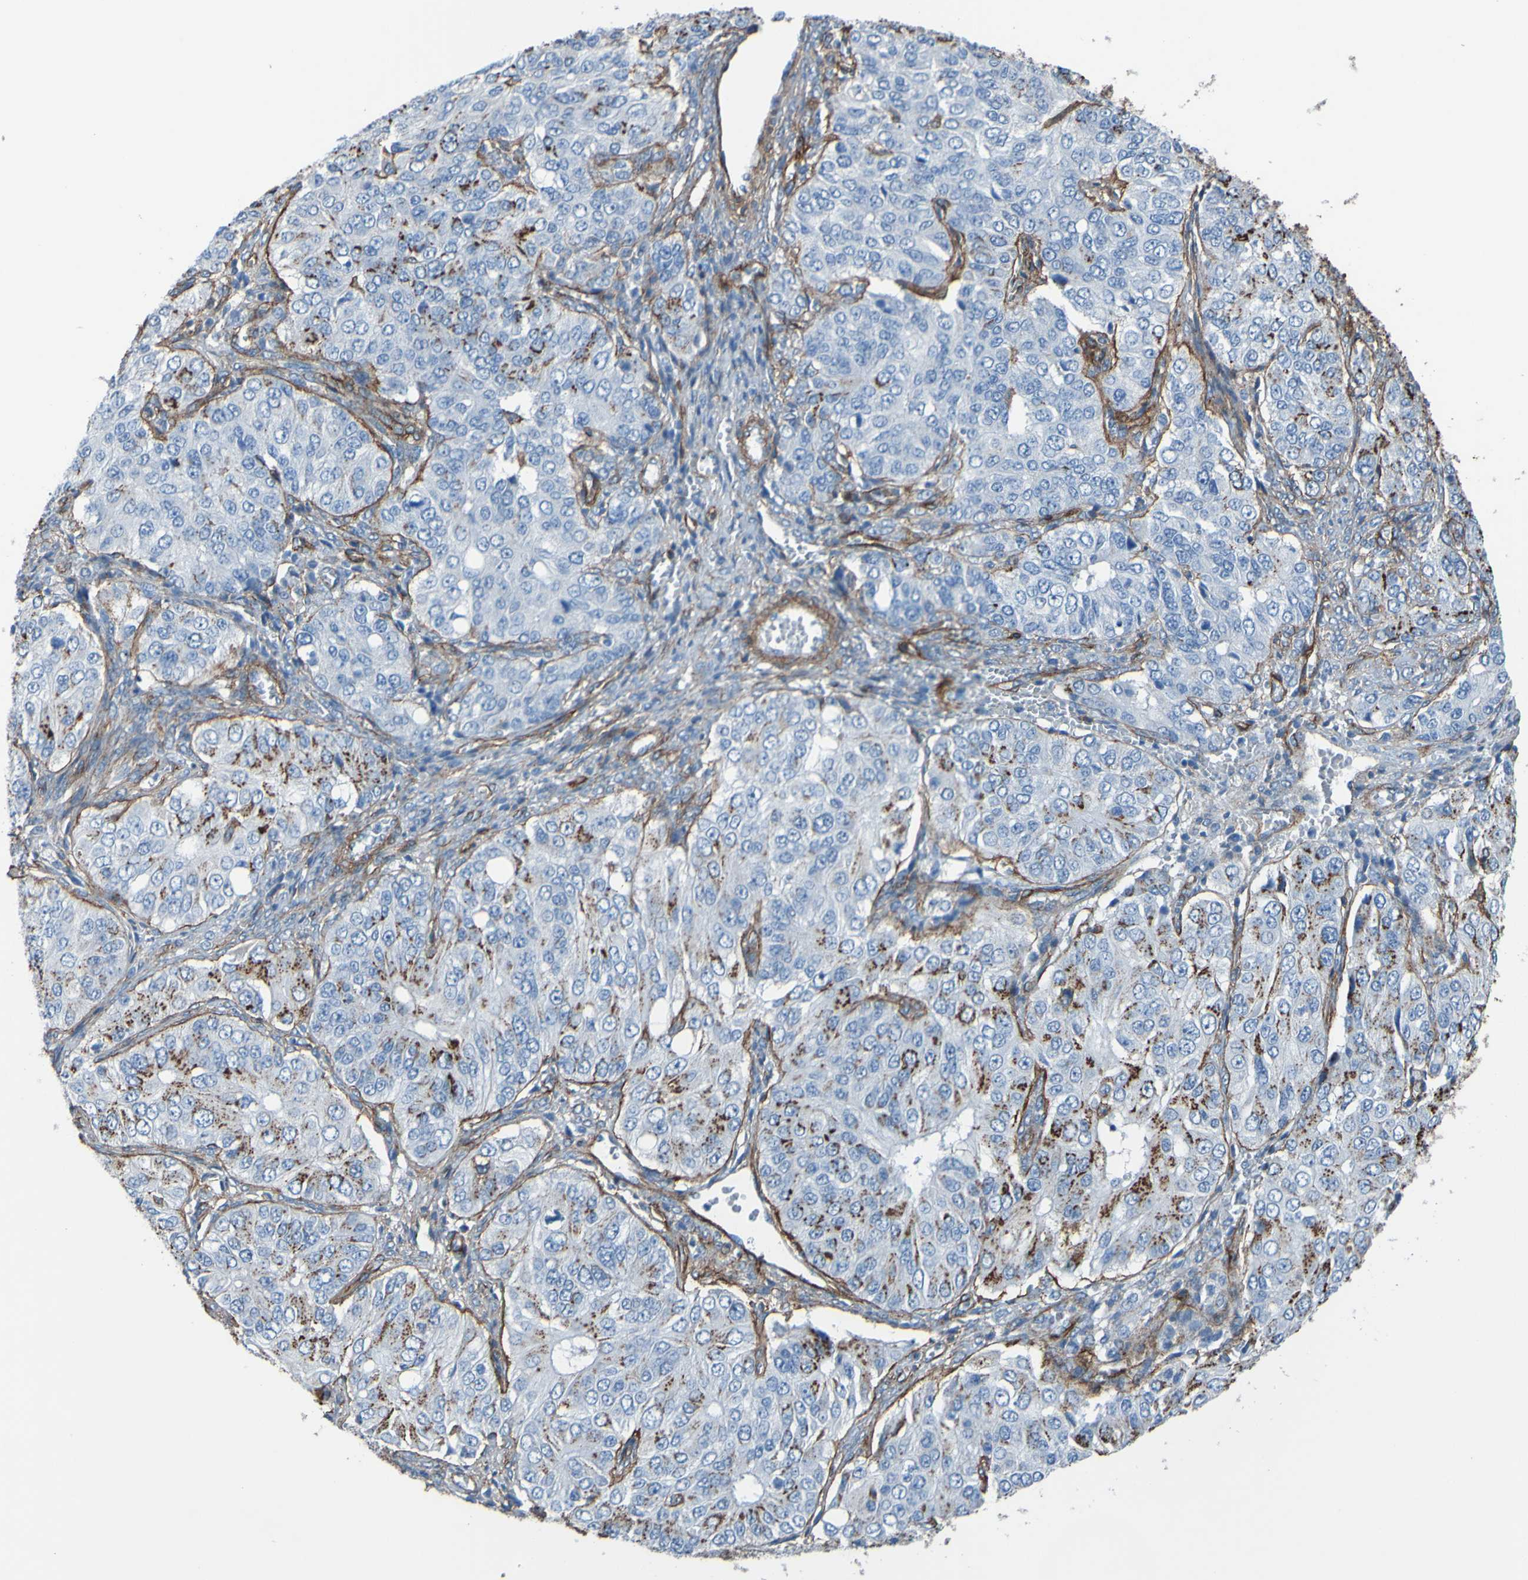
{"staining": {"intensity": "strong", "quantity": "25%-75%", "location": "cytoplasmic/membranous"}, "tissue": "ovarian cancer", "cell_type": "Tumor cells", "image_type": "cancer", "snomed": [{"axis": "morphology", "description": "Carcinoma, endometroid"}, {"axis": "topography", "description": "Ovary"}], "caption": "Immunohistochemical staining of human ovarian cancer (endometroid carcinoma) displays high levels of strong cytoplasmic/membranous protein staining in approximately 25%-75% of tumor cells.", "gene": "COL4A2", "patient": {"sex": "female", "age": 51}}